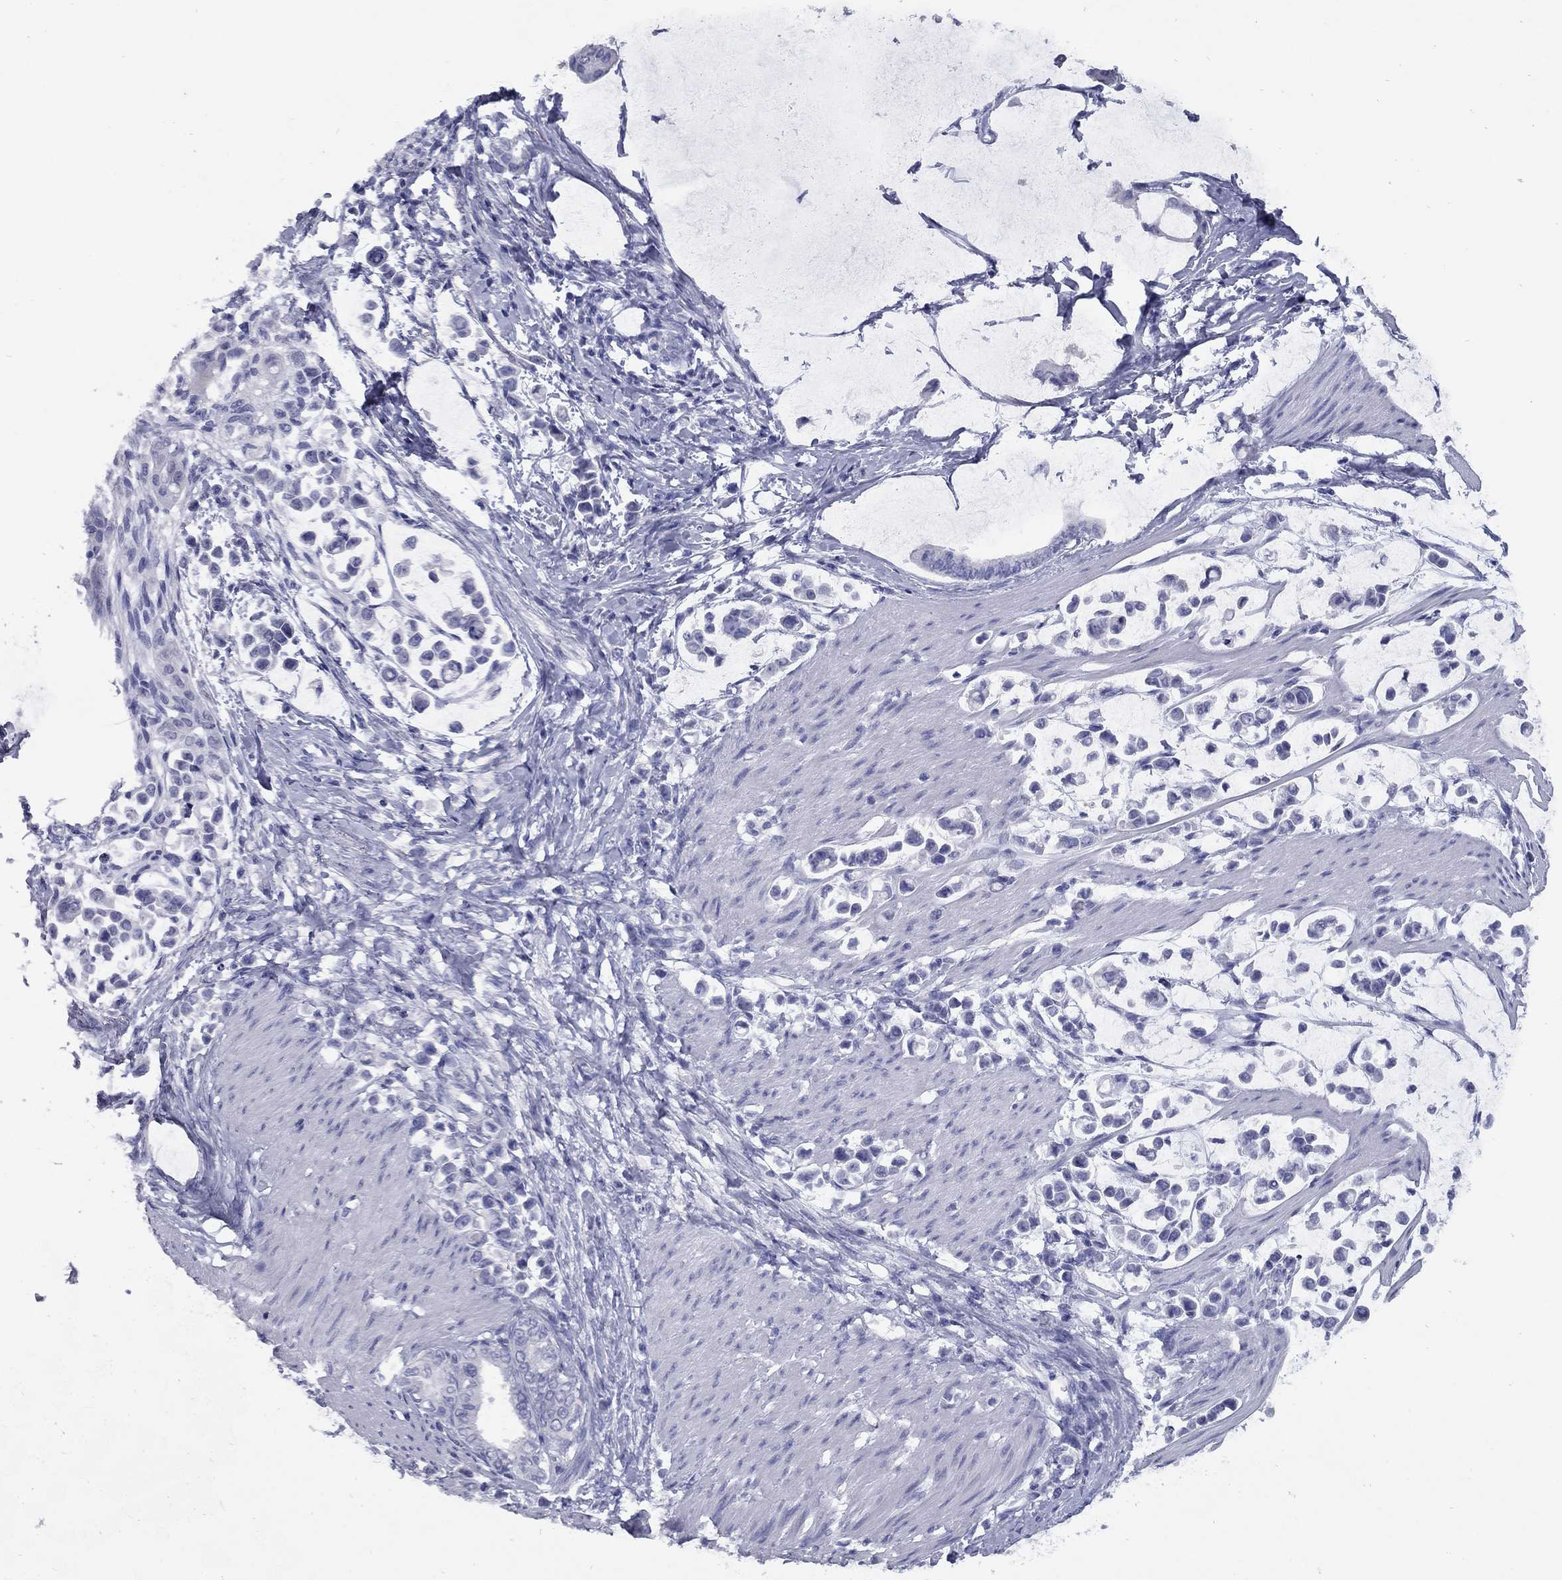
{"staining": {"intensity": "negative", "quantity": "none", "location": "none"}, "tissue": "stomach cancer", "cell_type": "Tumor cells", "image_type": "cancer", "snomed": [{"axis": "morphology", "description": "Adenocarcinoma, NOS"}, {"axis": "topography", "description": "Stomach"}], "caption": "High magnification brightfield microscopy of stomach cancer stained with DAB (3,3'-diaminobenzidine) (brown) and counterstained with hematoxylin (blue): tumor cells show no significant positivity.", "gene": "NPPA", "patient": {"sex": "male", "age": 82}}